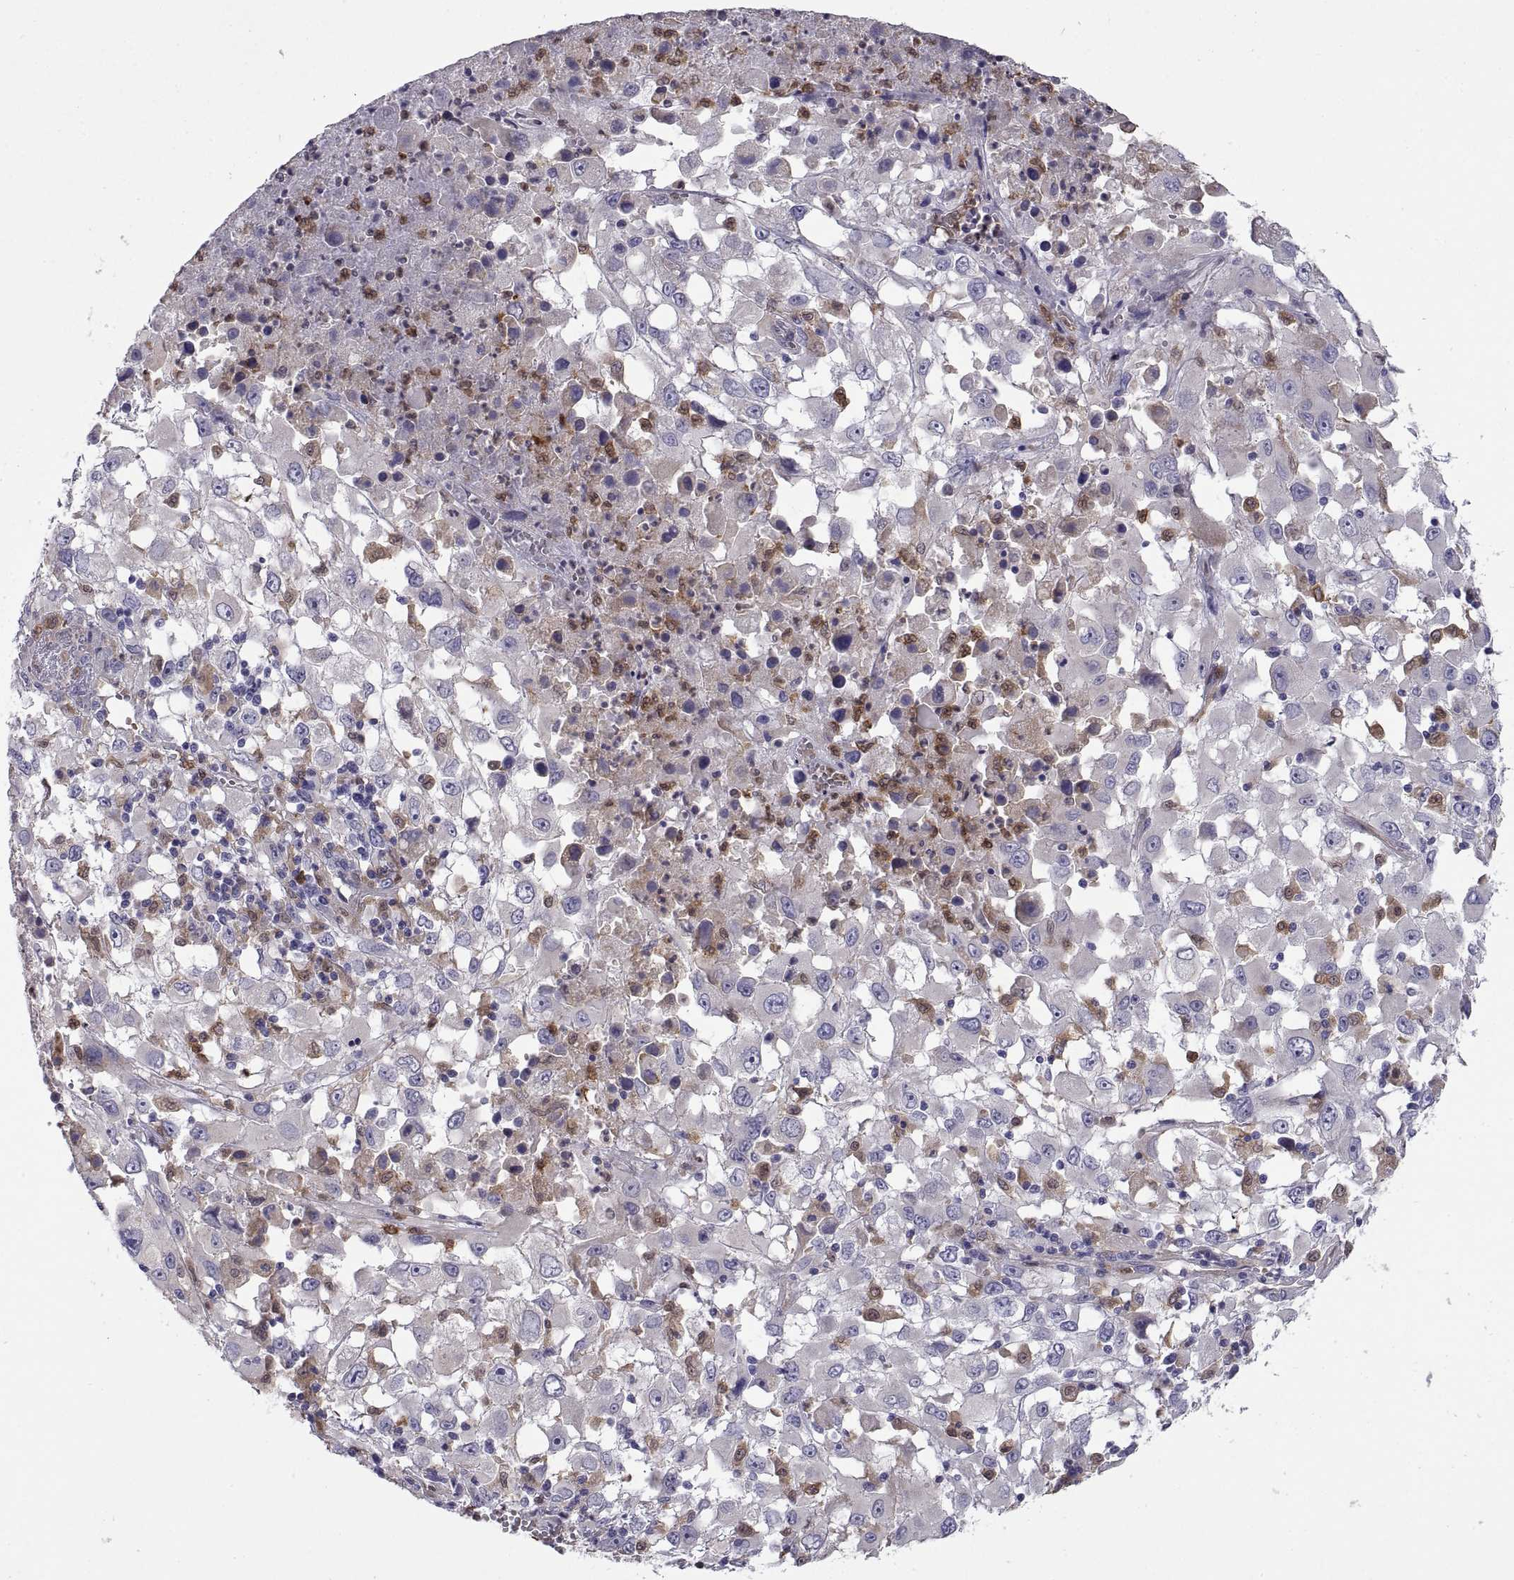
{"staining": {"intensity": "negative", "quantity": "none", "location": "none"}, "tissue": "melanoma", "cell_type": "Tumor cells", "image_type": "cancer", "snomed": [{"axis": "morphology", "description": "Malignant melanoma, Metastatic site"}, {"axis": "topography", "description": "Soft tissue"}], "caption": "Malignant melanoma (metastatic site) was stained to show a protein in brown. There is no significant expression in tumor cells.", "gene": "DOK3", "patient": {"sex": "male", "age": 50}}